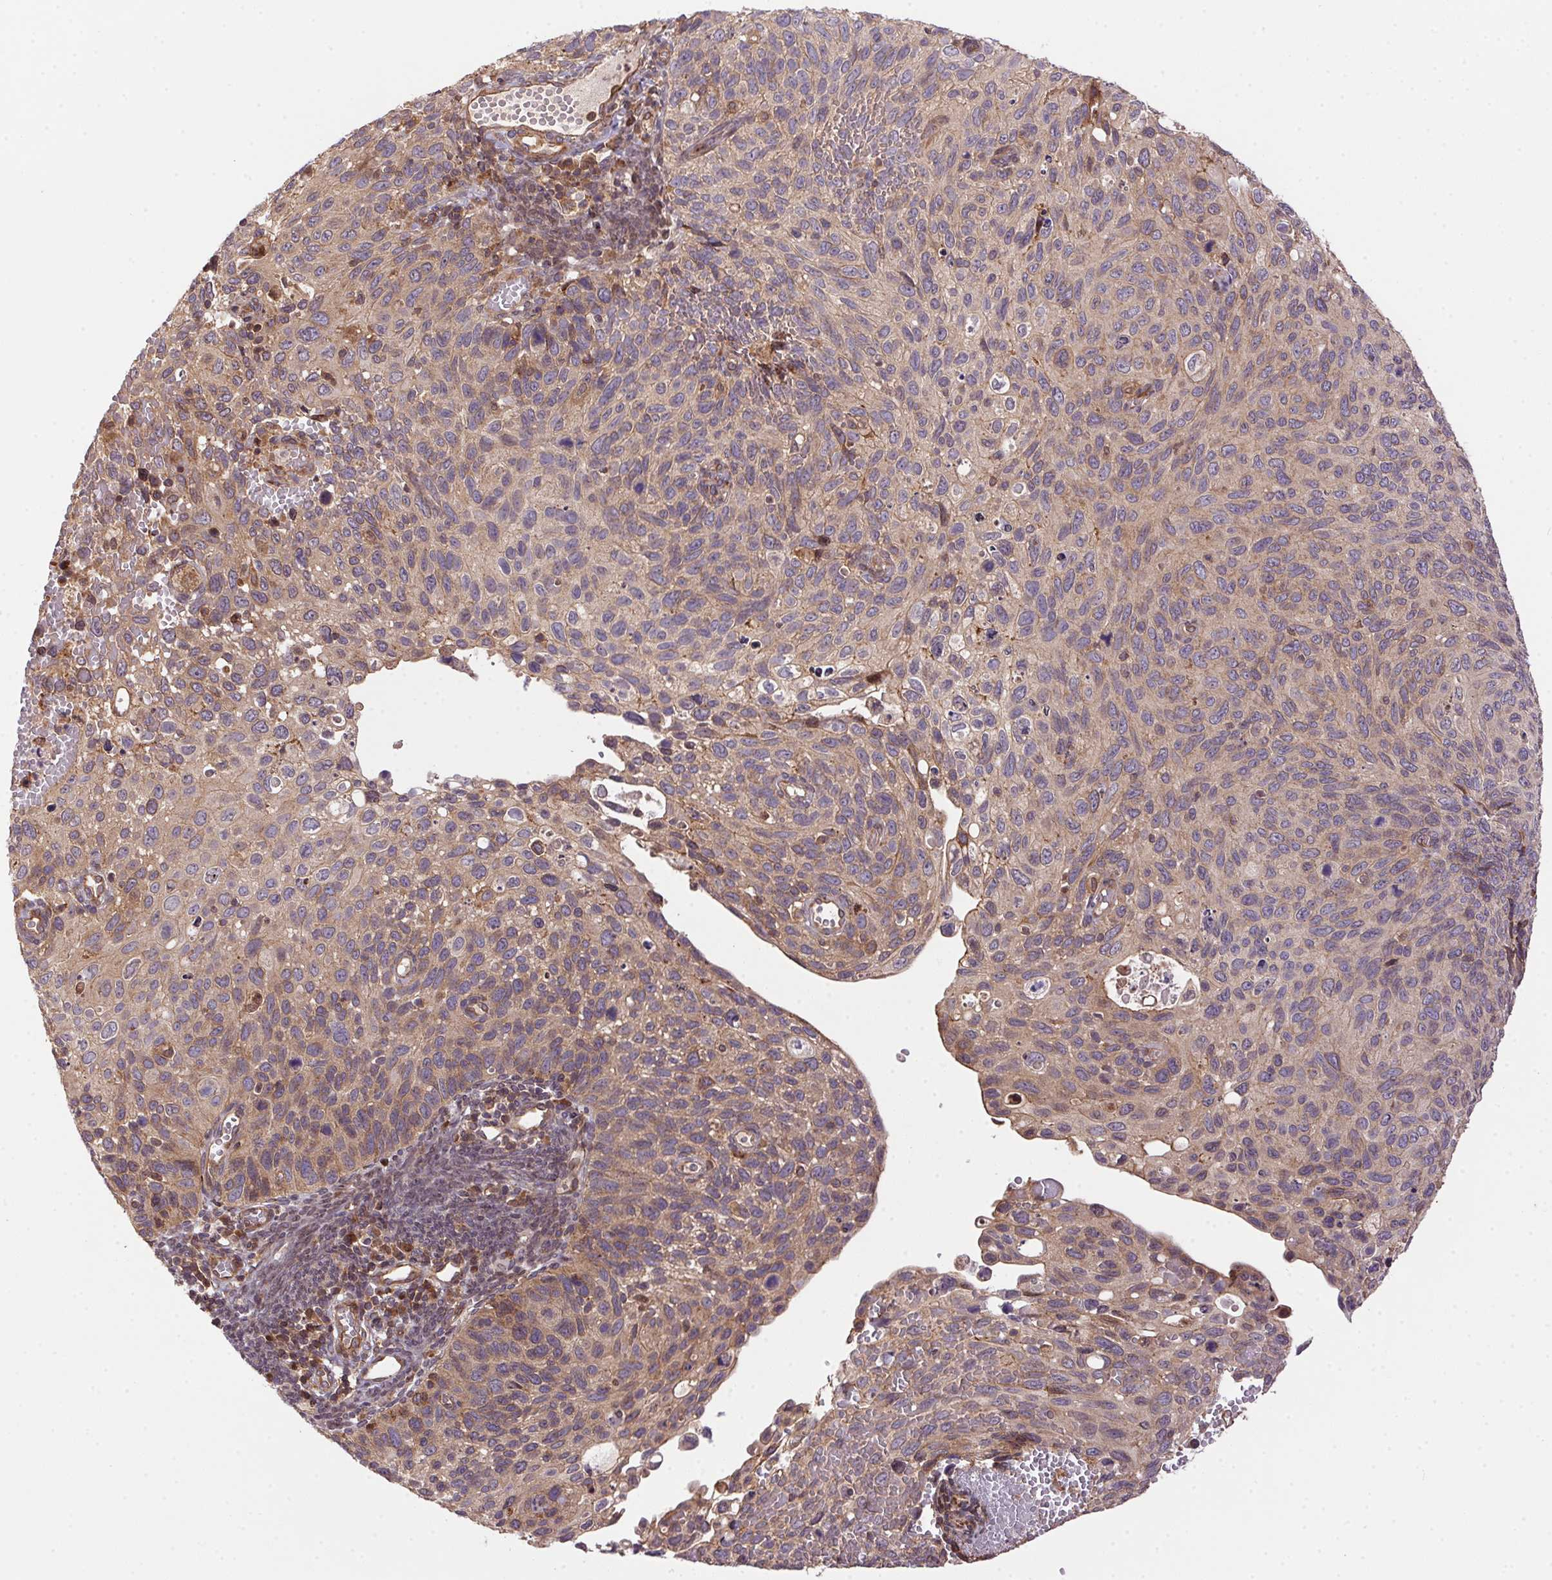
{"staining": {"intensity": "weak", "quantity": "25%-75%", "location": "cytoplasmic/membranous"}, "tissue": "breast cancer", "cell_type": "Tumor cells", "image_type": "cancer", "snomed": [{"axis": "morphology", "description": "Lobular carcinoma"}, {"axis": "topography", "description": "Breast"}], "caption": "Immunohistochemical staining of breast lobular carcinoma shows weak cytoplasmic/membranous protein staining in about 25%-75% of tumor cells.", "gene": "MEX3D", "patient": {"sex": "female", "age": 66}}